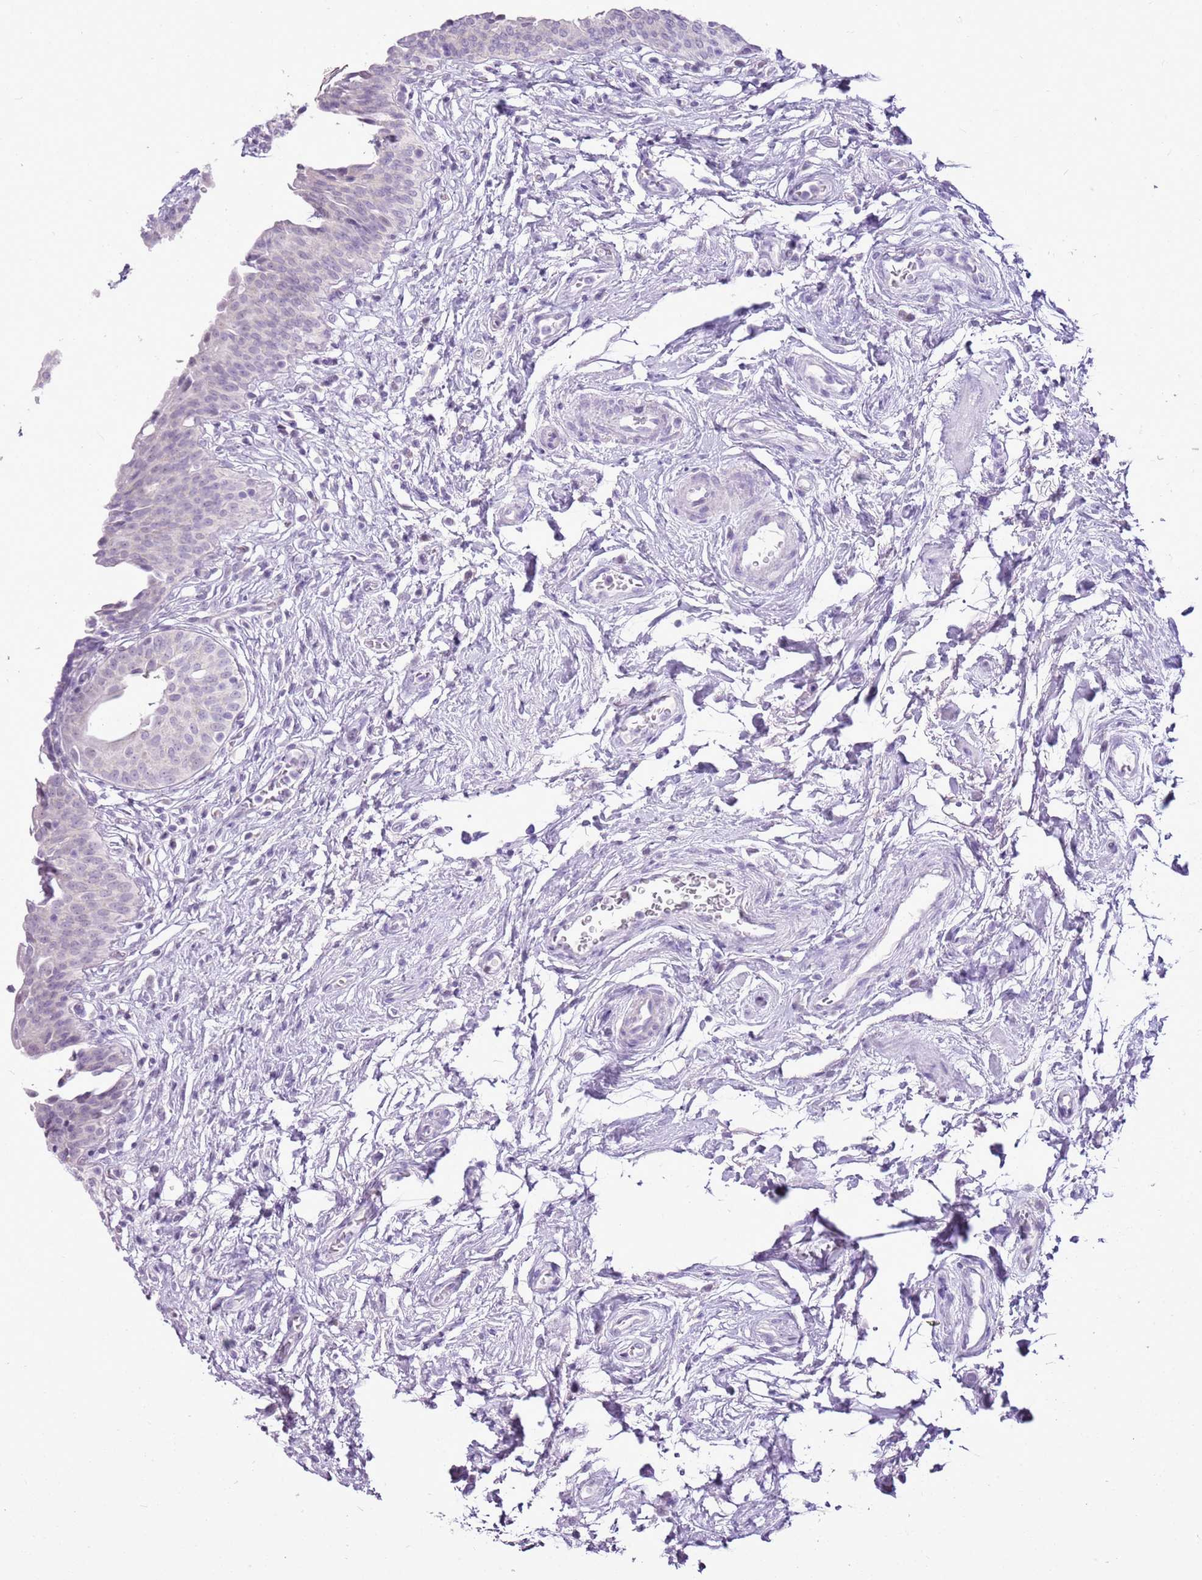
{"staining": {"intensity": "negative", "quantity": "none", "location": "none"}, "tissue": "urinary bladder", "cell_type": "Urothelial cells", "image_type": "normal", "snomed": [{"axis": "morphology", "description": "Normal tissue, NOS"}, {"axis": "topography", "description": "Urinary bladder"}], "caption": "This is a histopathology image of immunohistochemistry (IHC) staining of benign urinary bladder, which shows no staining in urothelial cells.", "gene": "RPL3L", "patient": {"sex": "male", "age": 83}}